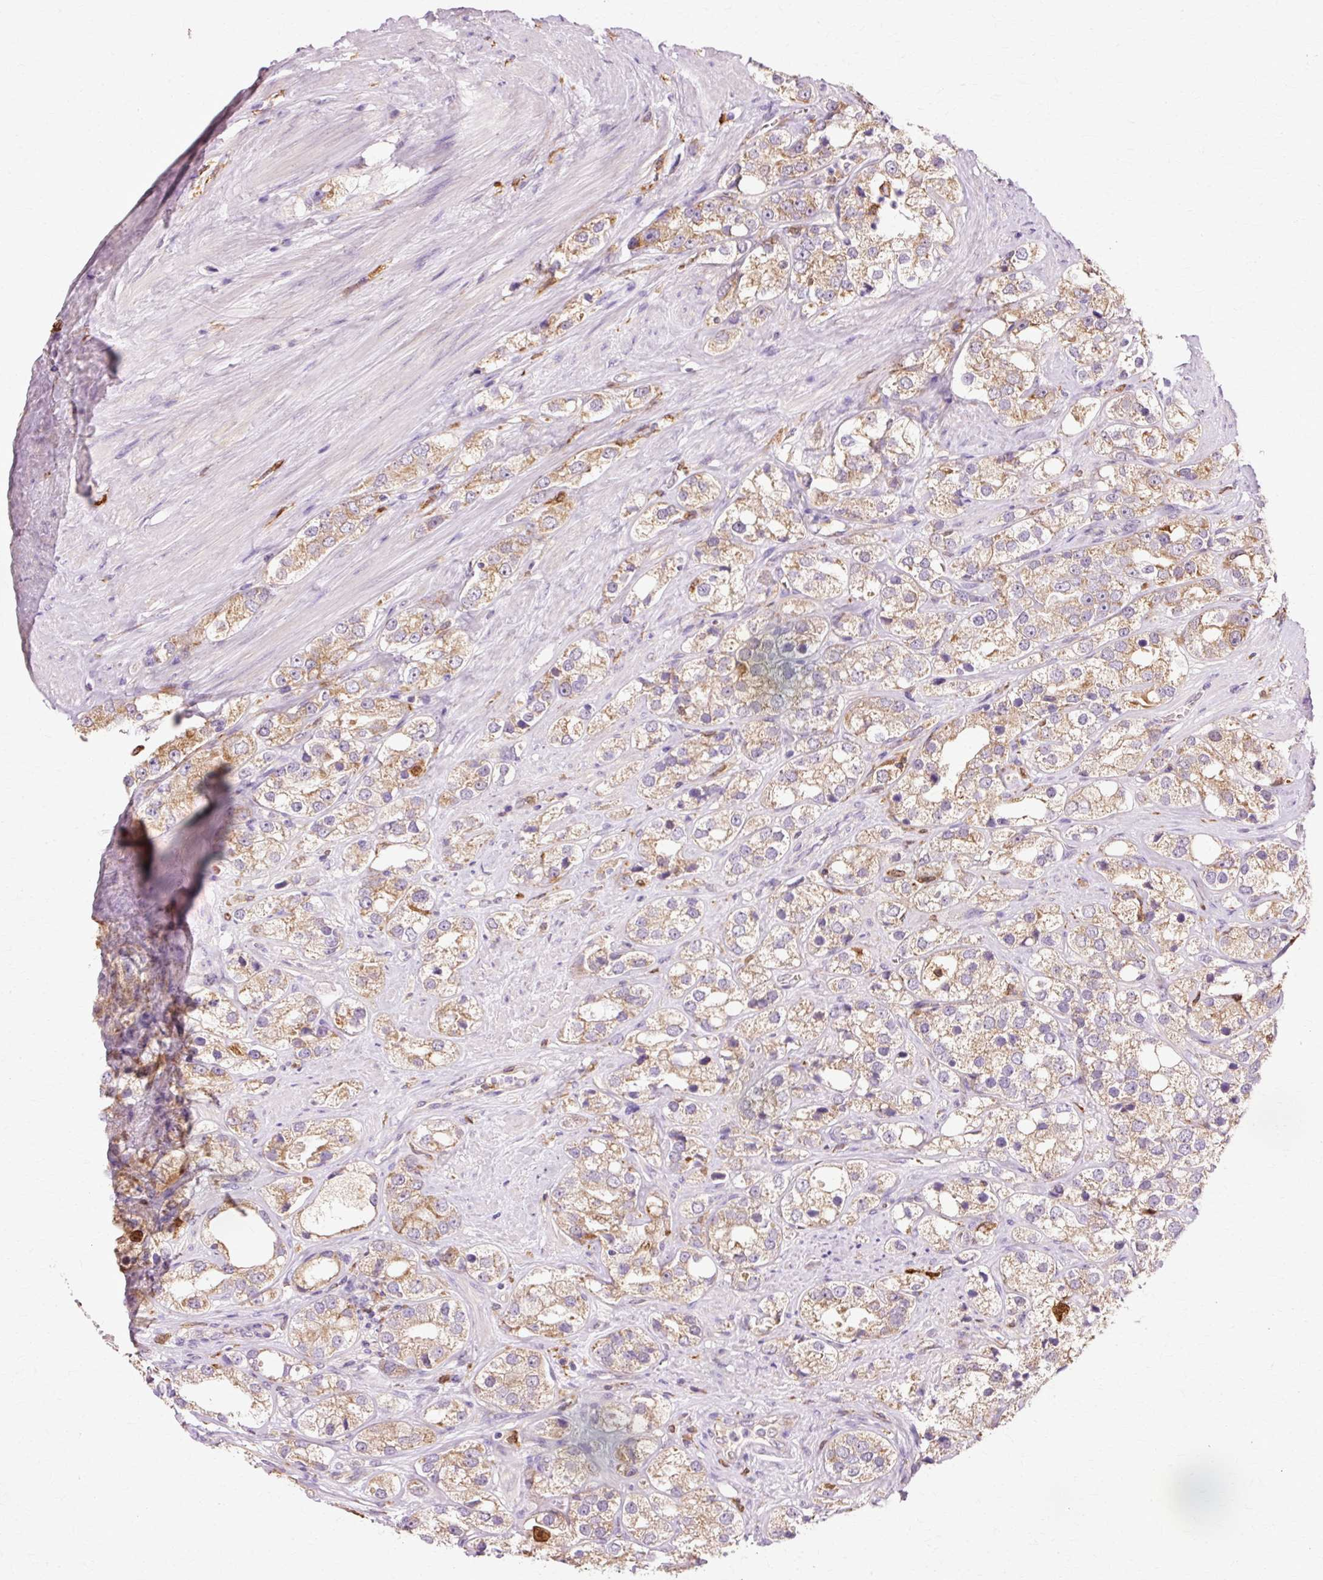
{"staining": {"intensity": "moderate", "quantity": ">75%", "location": "cytoplasmic/membranous"}, "tissue": "prostate cancer", "cell_type": "Tumor cells", "image_type": "cancer", "snomed": [{"axis": "morphology", "description": "Adenocarcinoma, NOS"}, {"axis": "topography", "description": "Prostate"}], "caption": "Prostate cancer (adenocarcinoma) stained with a brown dye displays moderate cytoplasmic/membranous positive expression in approximately >75% of tumor cells.", "gene": "GPX1", "patient": {"sex": "male", "age": 79}}